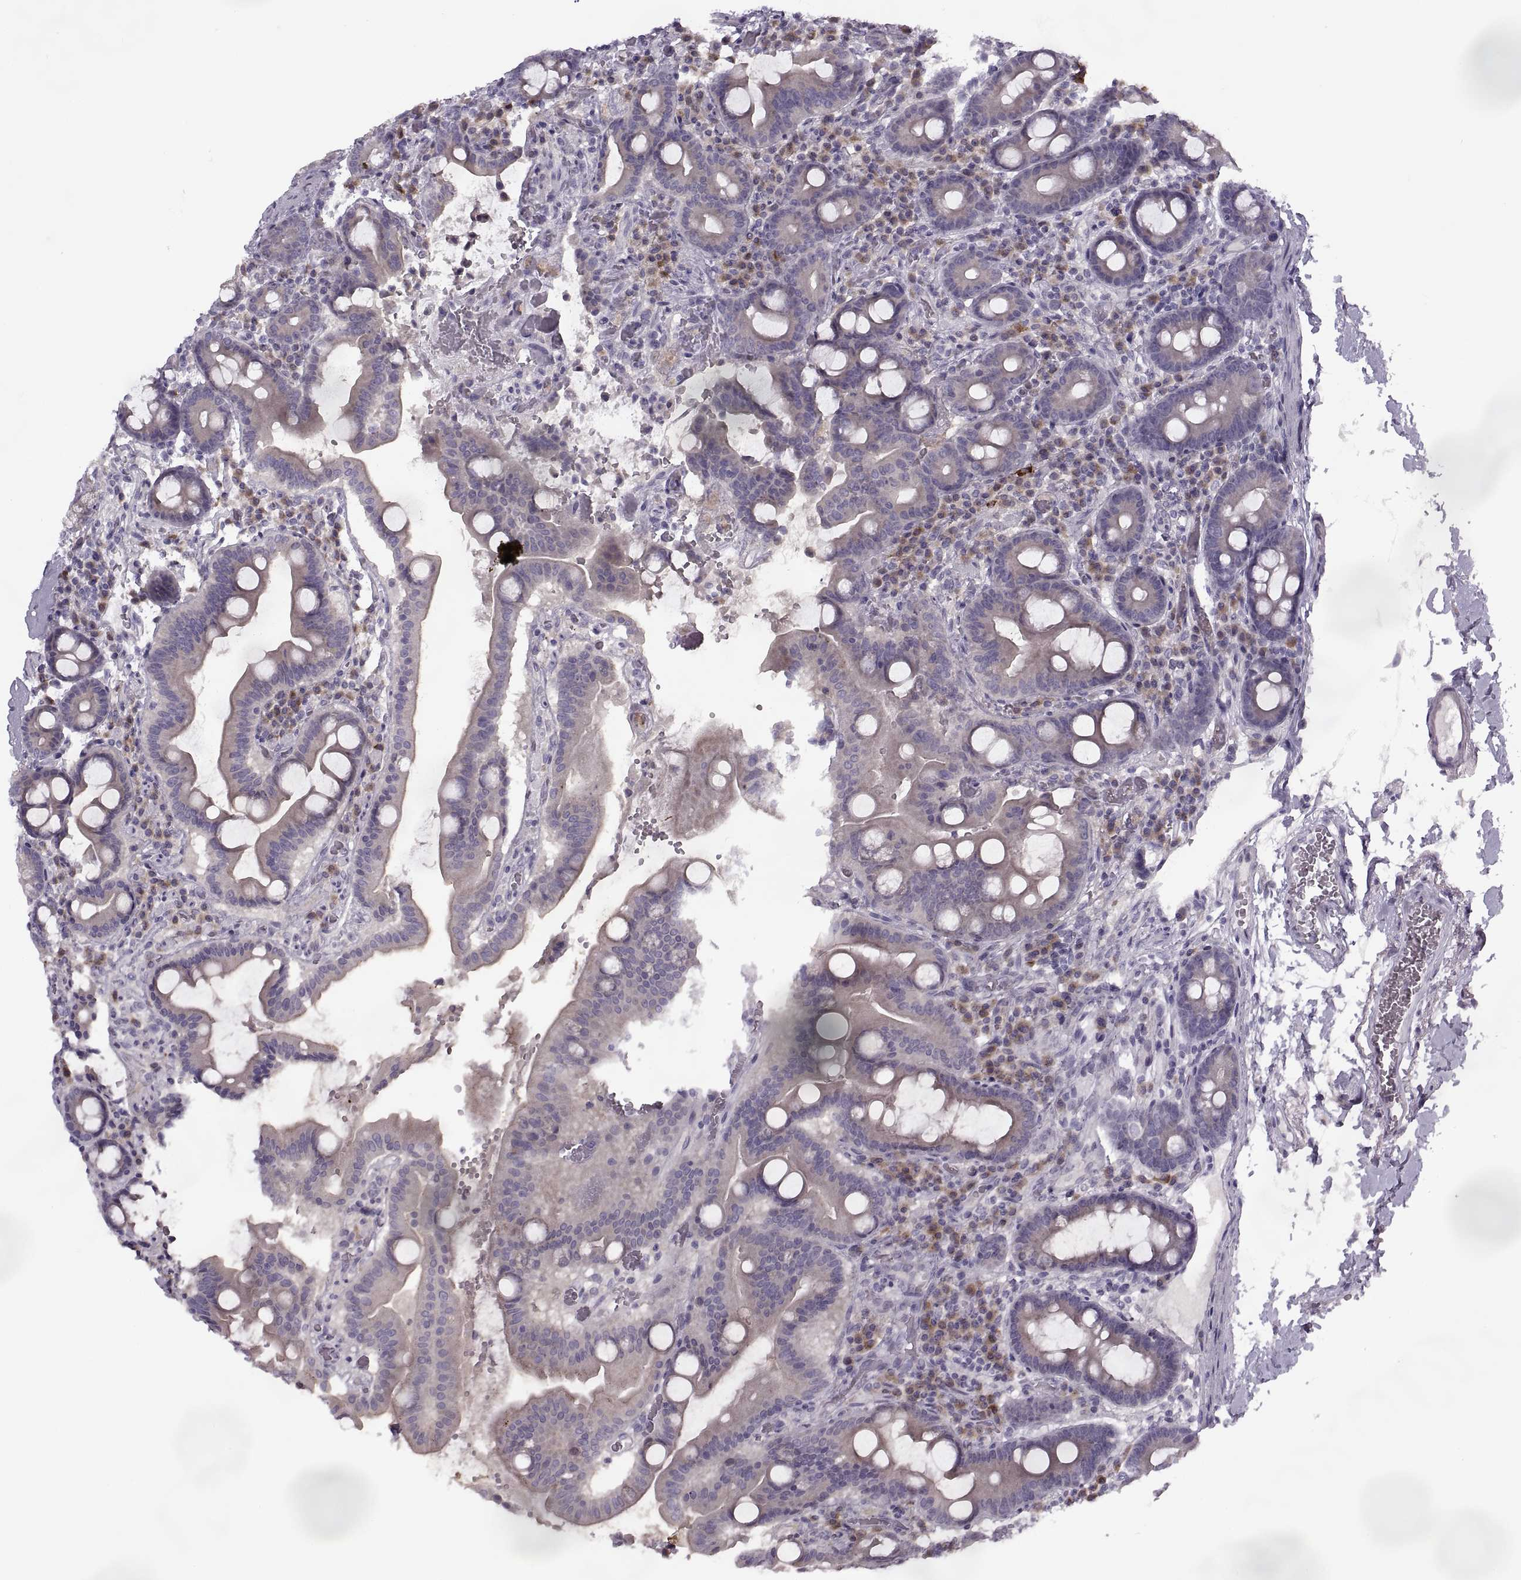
{"staining": {"intensity": "weak", "quantity": "25%-75%", "location": "cytoplasmic/membranous"}, "tissue": "duodenum", "cell_type": "Glandular cells", "image_type": "normal", "snomed": [{"axis": "morphology", "description": "Normal tissue, NOS"}, {"axis": "topography", "description": "Duodenum"}], "caption": "A micrograph showing weak cytoplasmic/membranous positivity in about 25%-75% of glandular cells in unremarkable duodenum, as visualized by brown immunohistochemical staining.", "gene": "H2AP", "patient": {"sex": "male", "age": 59}}